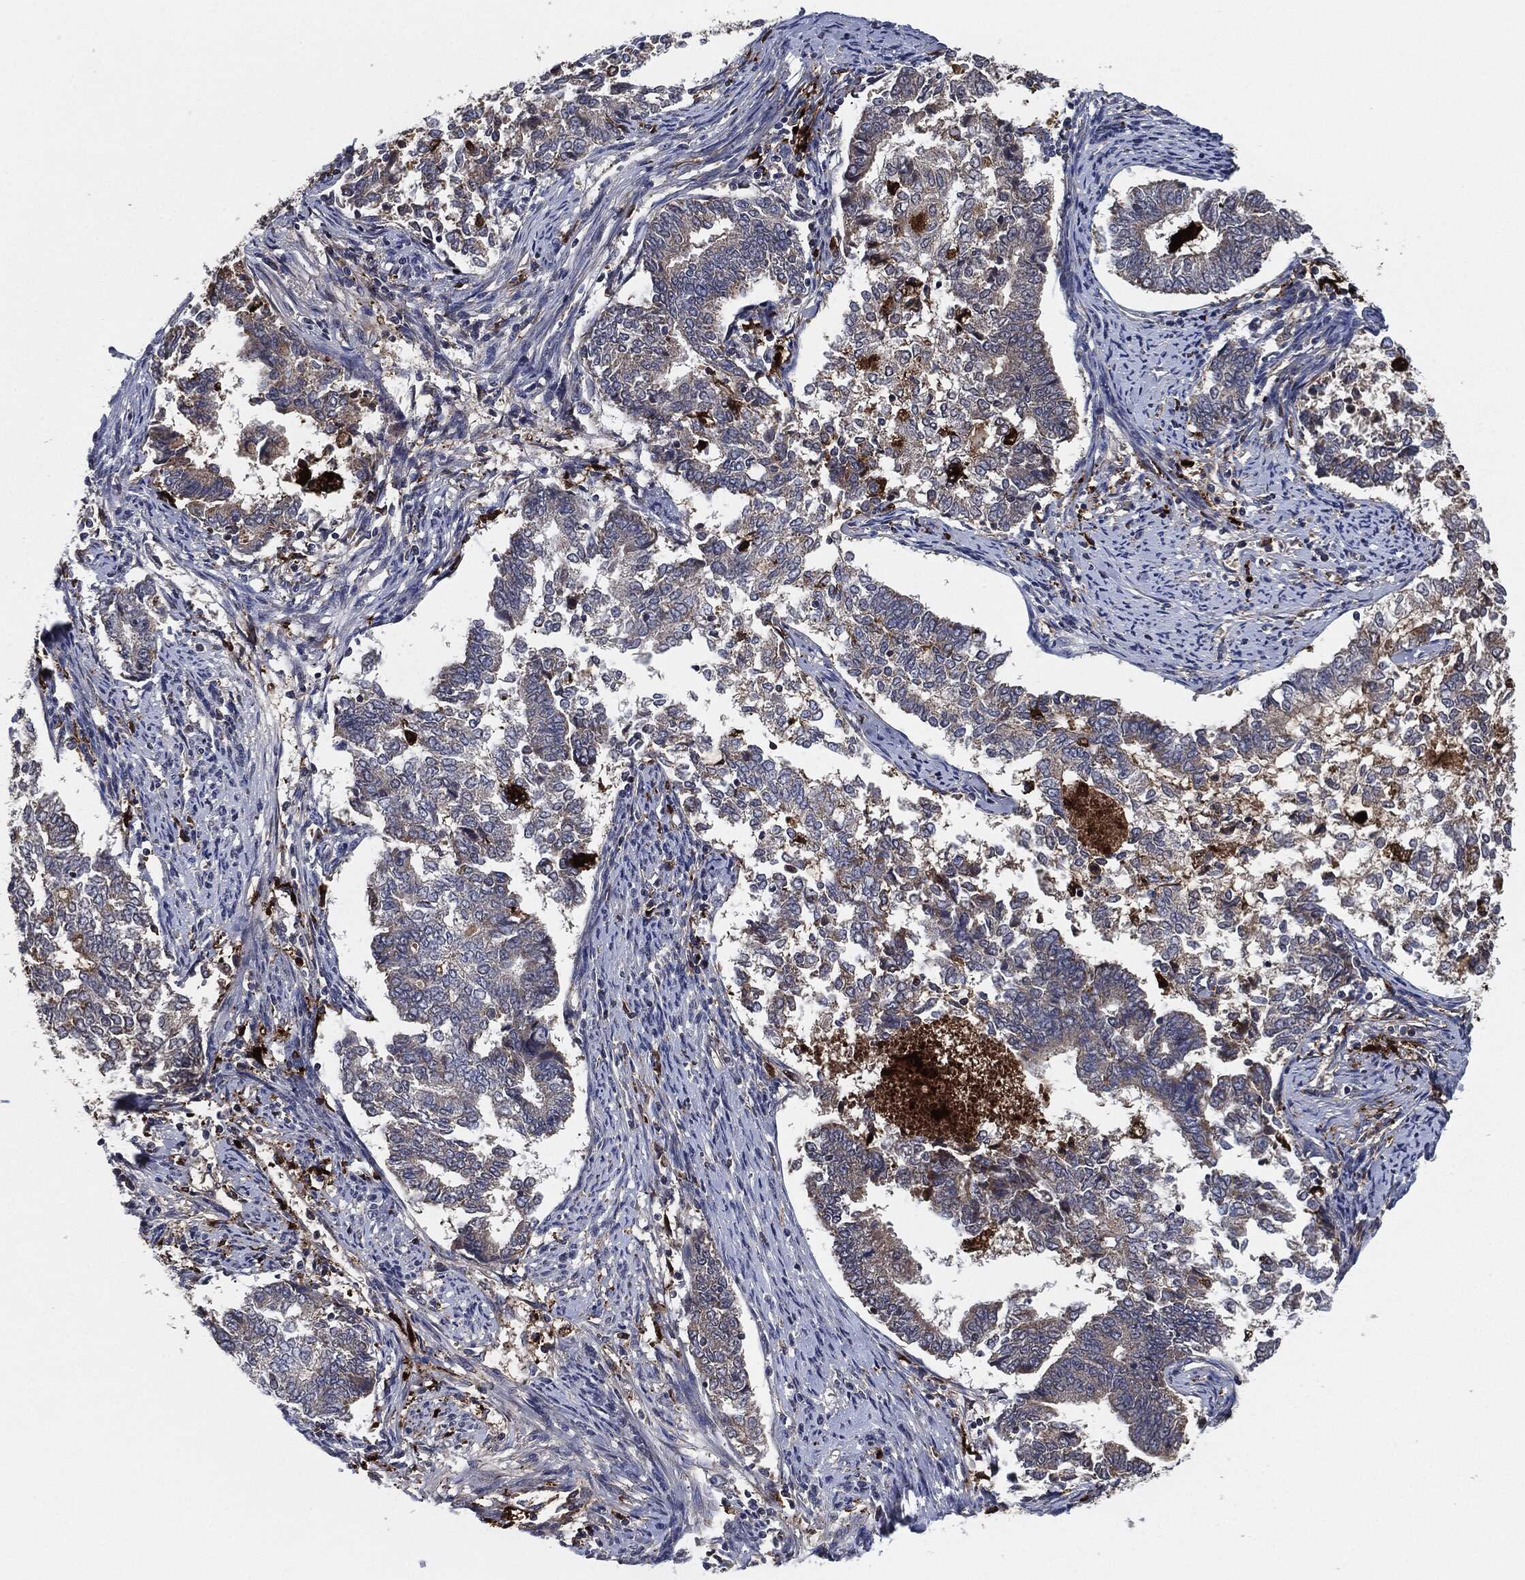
{"staining": {"intensity": "weak", "quantity": "25%-75%", "location": "cytoplasmic/membranous"}, "tissue": "endometrial cancer", "cell_type": "Tumor cells", "image_type": "cancer", "snomed": [{"axis": "morphology", "description": "Adenocarcinoma, NOS"}, {"axis": "topography", "description": "Endometrium"}], "caption": "High-magnification brightfield microscopy of adenocarcinoma (endometrial) stained with DAB (3,3'-diaminobenzidine) (brown) and counterstained with hematoxylin (blue). tumor cells exhibit weak cytoplasmic/membranous positivity is identified in about25%-75% of cells. The protein of interest is stained brown, and the nuclei are stained in blue (DAB IHC with brightfield microscopy, high magnification).", "gene": "TMEM11", "patient": {"sex": "female", "age": 65}}